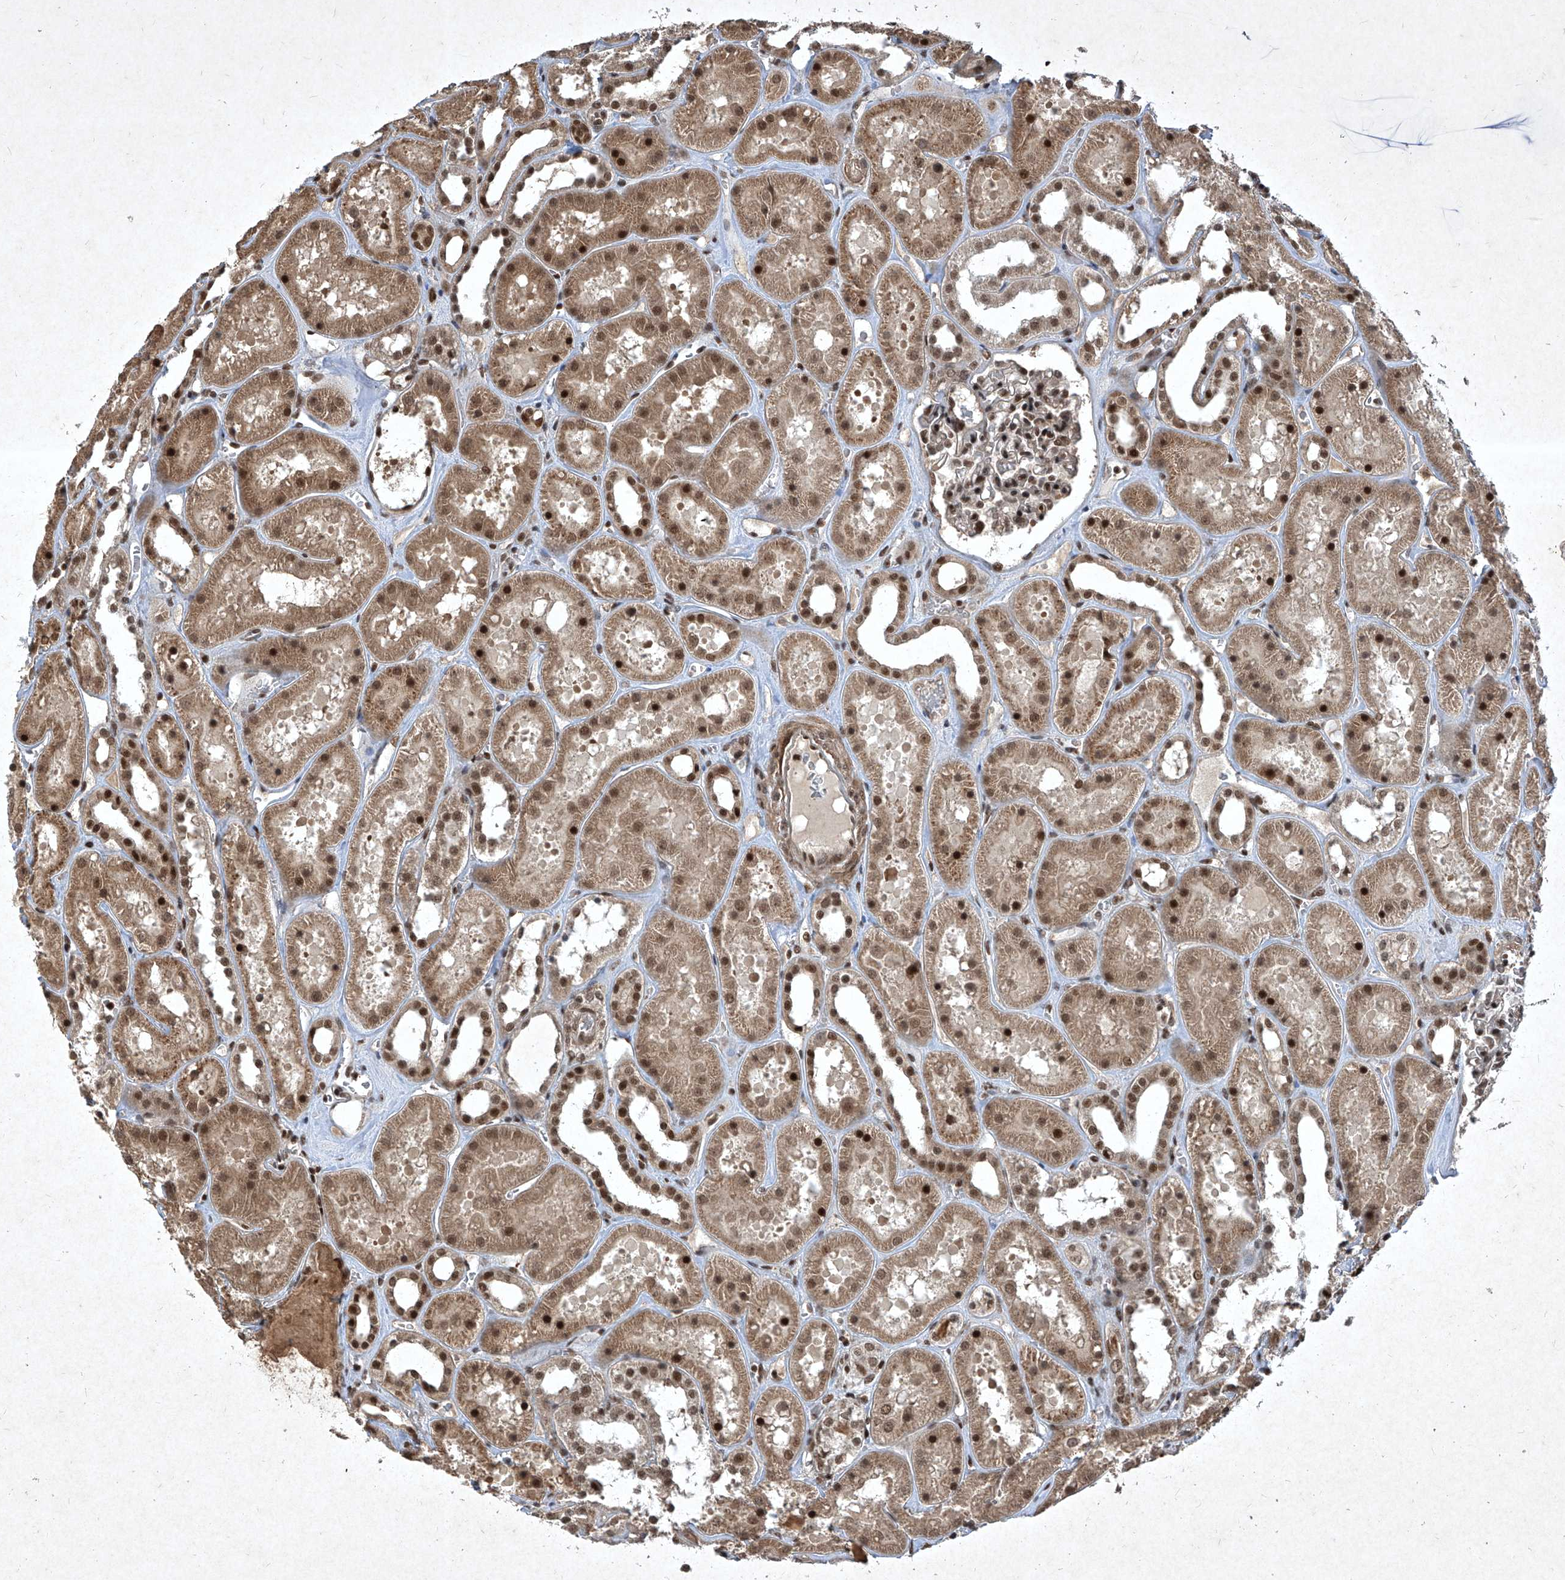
{"staining": {"intensity": "moderate", "quantity": "25%-75%", "location": "nuclear"}, "tissue": "kidney", "cell_type": "Cells in glomeruli", "image_type": "normal", "snomed": [{"axis": "morphology", "description": "Normal tissue, NOS"}, {"axis": "topography", "description": "Kidney"}], "caption": "Moderate nuclear positivity is seen in about 25%-75% of cells in glomeruli in benign kidney.", "gene": "IRF2", "patient": {"sex": "female", "age": 41}}